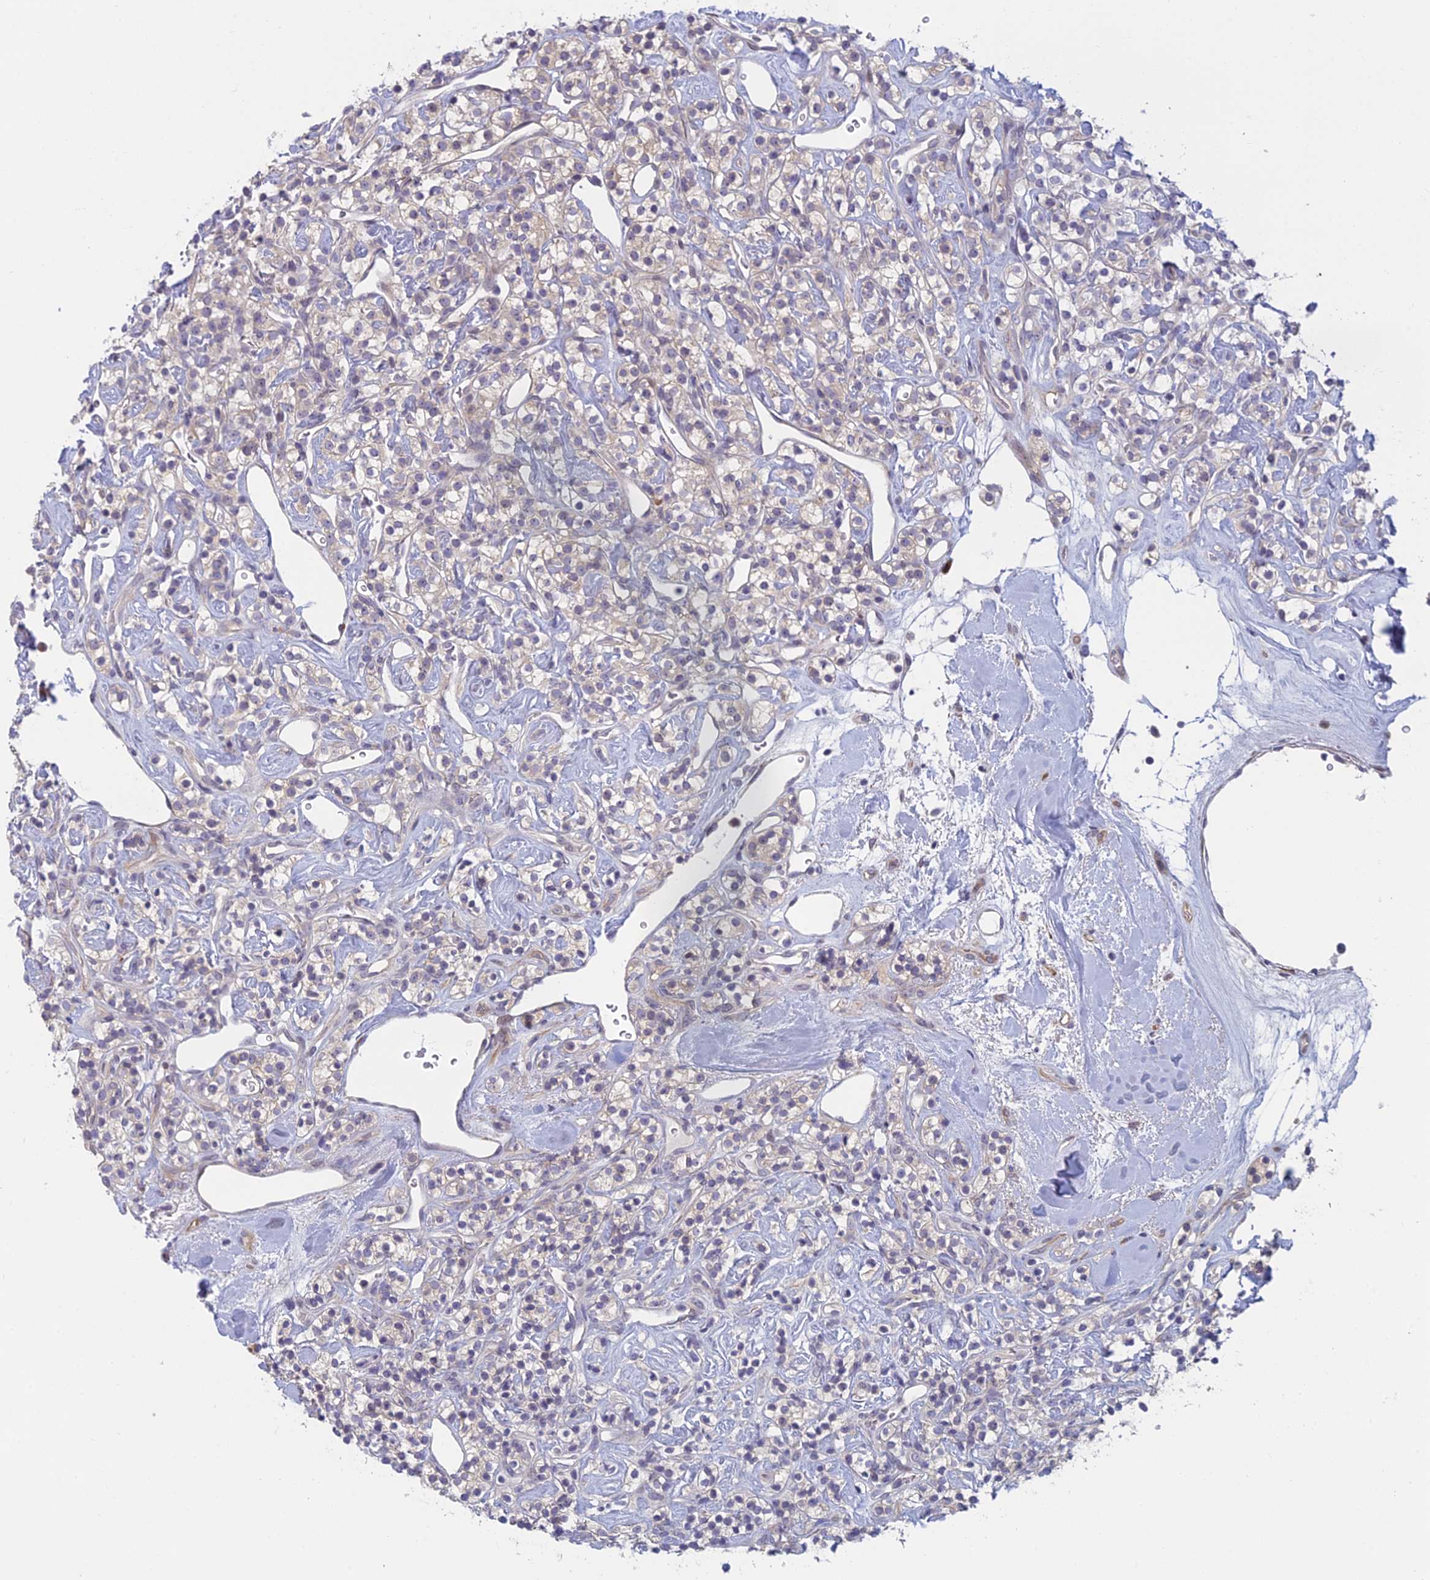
{"staining": {"intensity": "negative", "quantity": "none", "location": "none"}, "tissue": "renal cancer", "cell_type": "Tumor cells", "image_type": "cancer", "snomed": [{"axis": "morphology", "description": "Adenocarcinoma, NOS"}, {"axis": "topography", "description": "Kidney"}], "caption": "There is no significant expression in tumor cells of adenocarcinoma (renal). (DAB immunohistochemistry, high magnification).", "gene": "PPP1R26", "patient": {"sex": "male", "age": 77}}